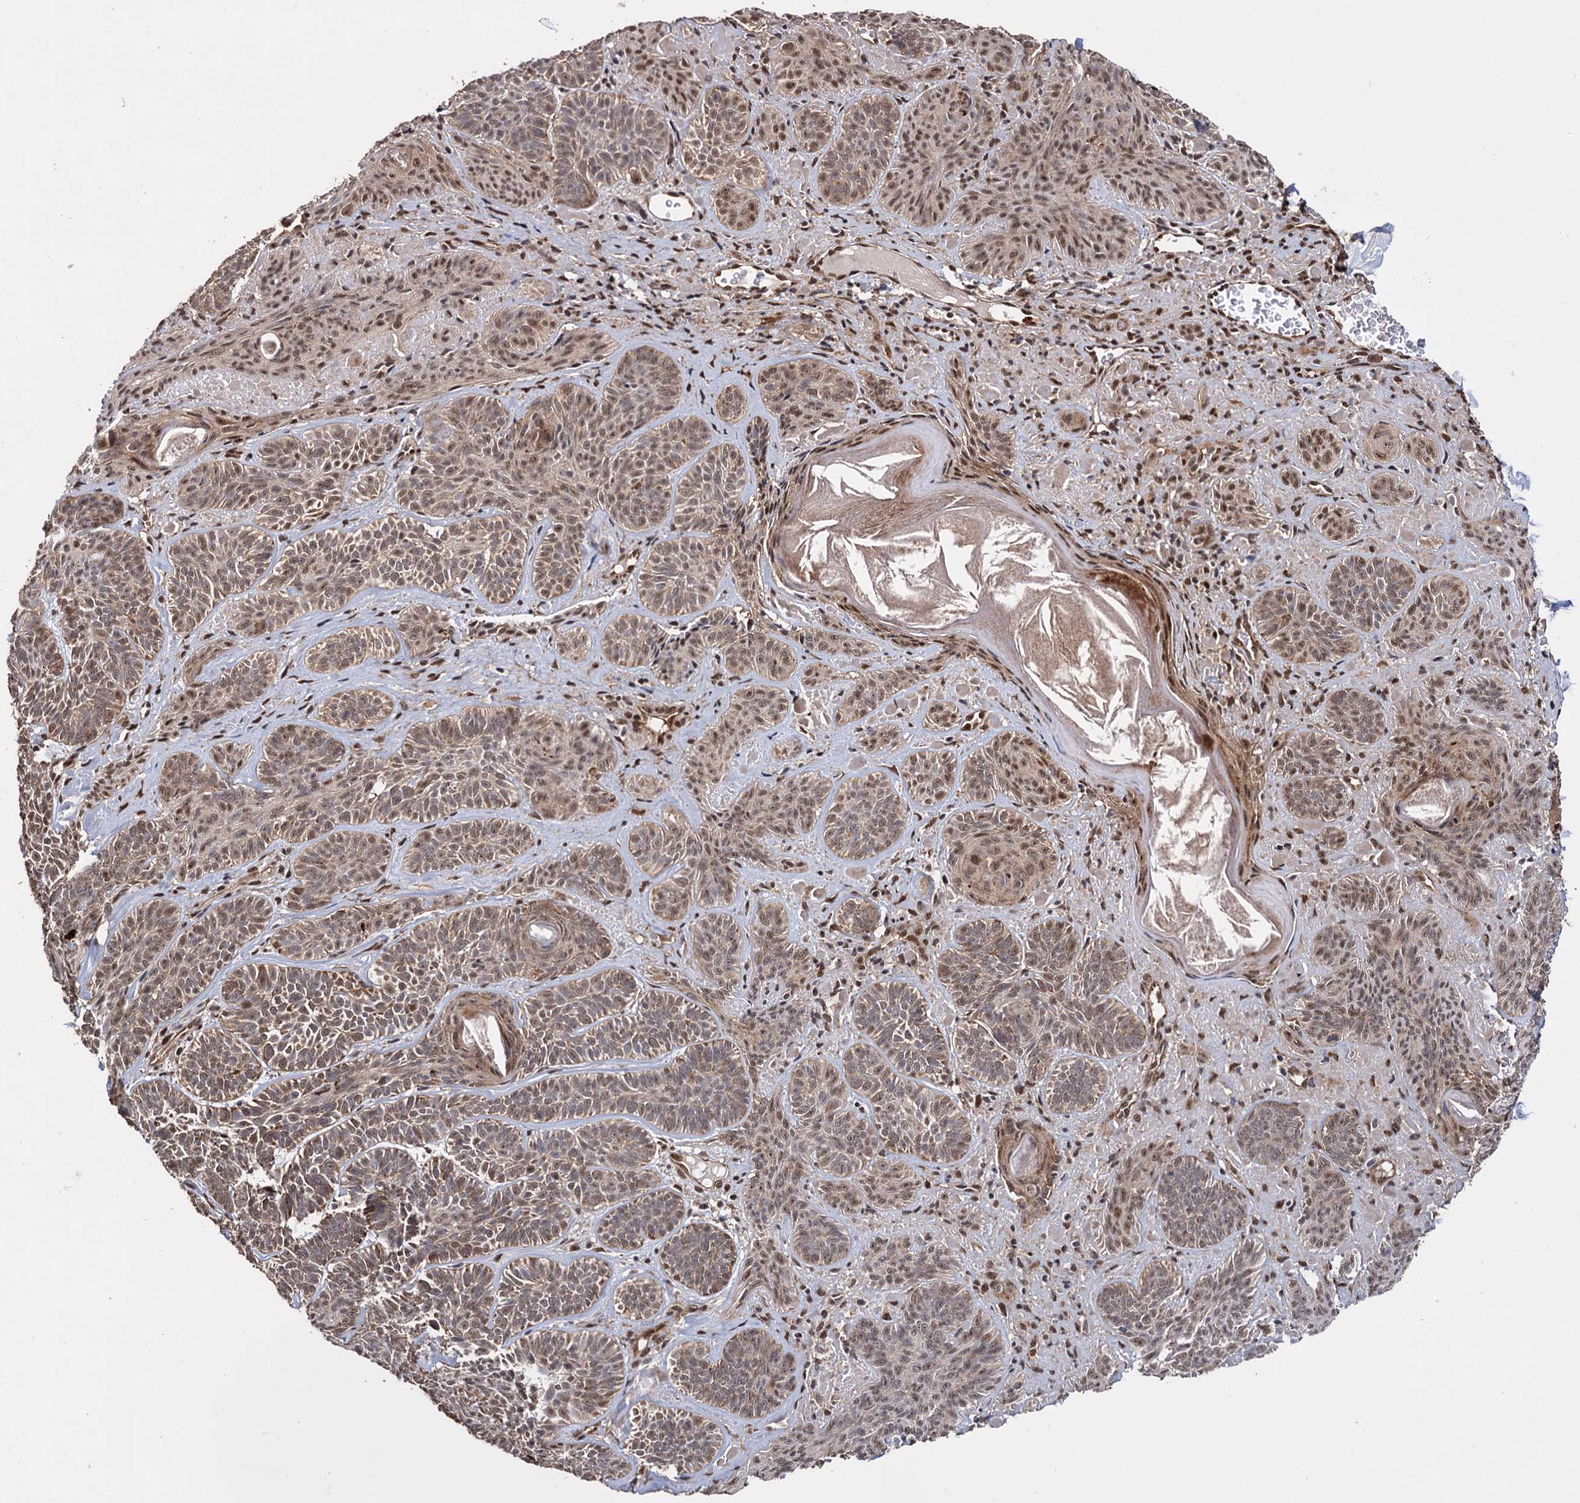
{"staining": {"intensity": "moderate", "quantity": "25%-75%", "location": "cytoplasmic/membranous,nuclear"}, "tissue": "skin cancer", "cell_type": "Tumor cells", "image_type": "cancer", "snomed": [{"axis": "morphology", "description": "Basal cell carcinoma"}, {"axis": "topography", "description": "Skin"}], "caption": "High-power microscopy captured an IHC histopathology image of skin cancer (basal cell carcinoma), revealing moderate cytoplasmic/membranous and nuclear expression in about 25%-75% of tumor cells.", "gene": "PIGB", "patient": {"sex": "male", "age": 85}}